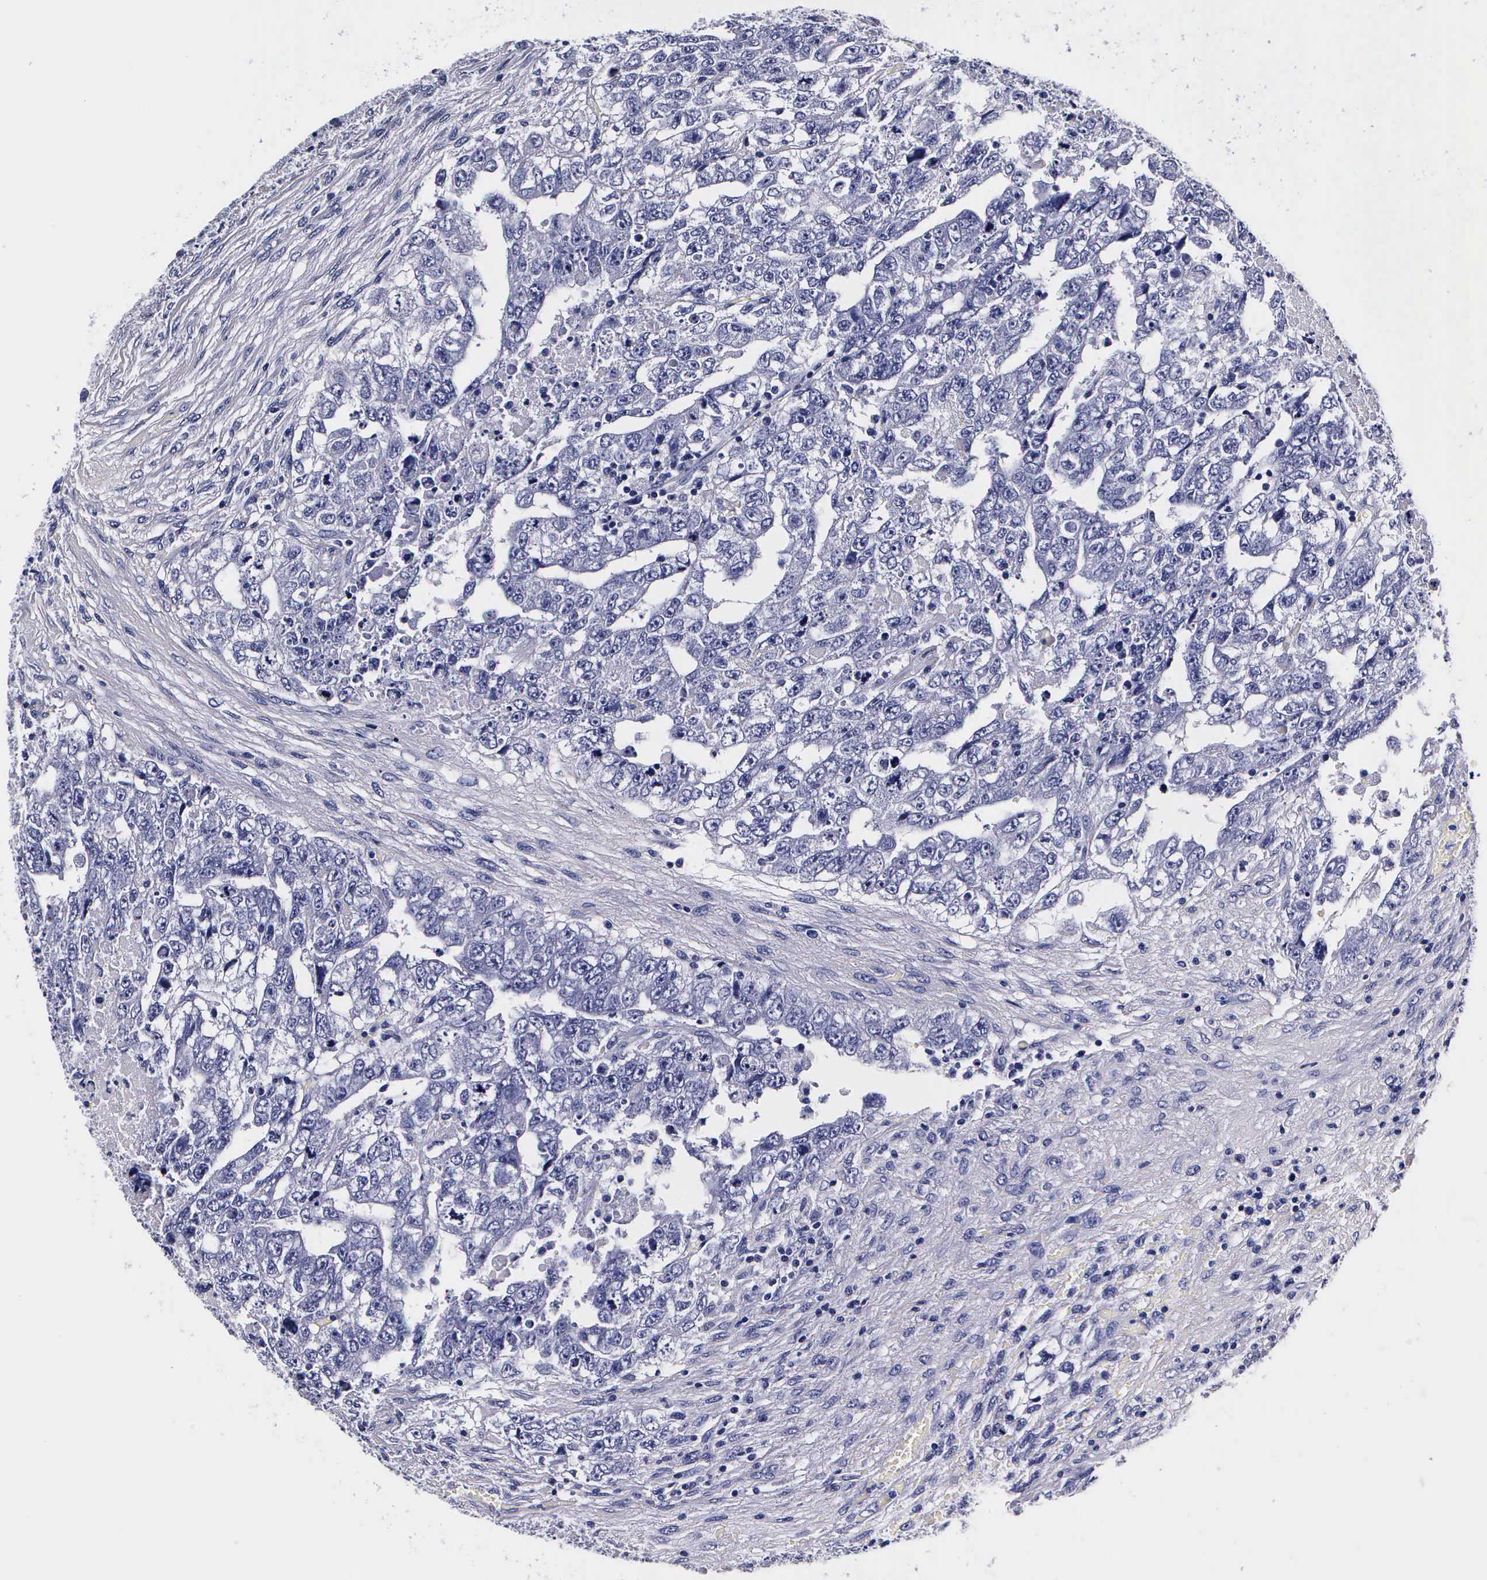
{"staining": {"intensity": "negative", "quantity": "none", "location": "none"}, "tissue": "testis cancer", "cell_type": "Tumor cells", "image_type": "cancer", "snomed": [{"axis": "morphology", "description": "Carcinoma, Embryonal, NOS"}, {"axis": "topography", "description": "Testis"}], "caption": "Testis cancer stained for a protein using IHC reveals no expression tumor cells.", "gene": "IAPP", "patient": {"sex": "male", "age": 36}}